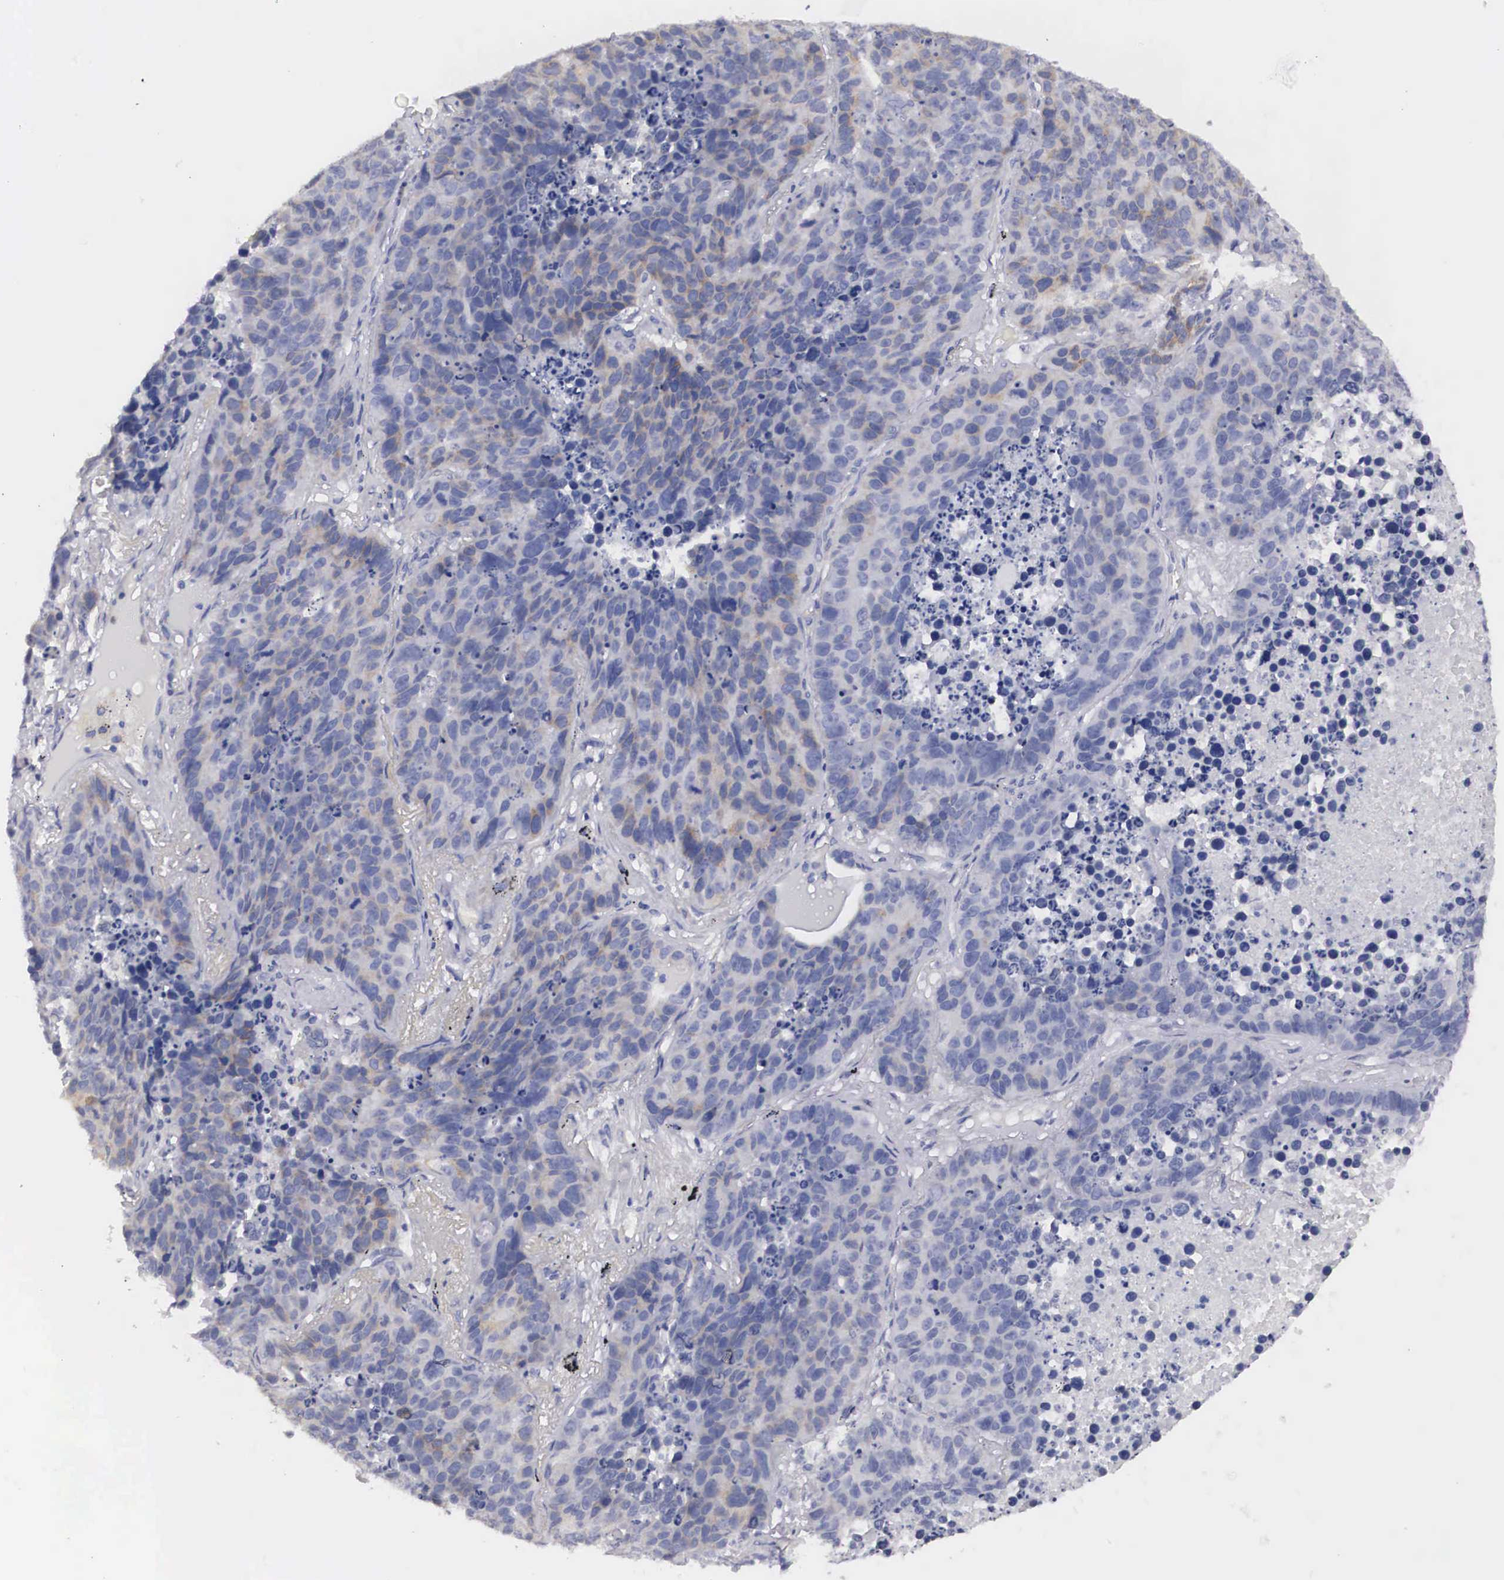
{"staining": {"intensity": "weak", "quantity": "25%-75%", "location": "cytoplasmic/membranous"}, "tissue": "lung cancer", "cell_type": "Tumor cells", "image_type": "cancer", "snomed": [{"axis": "morphology", "description": "Carcinoid, malignant, NOS"}, {"axis": "topography", "description": "Lung"}], "caption": "Lung cancer was stained to show a protein in brown. There is low levels of weak cytoplasmic/membranous positivity in about 25%-75% of tumor cells.", "gene": "ARMCX3", "patient": {"sex": "male", "age": 60}}